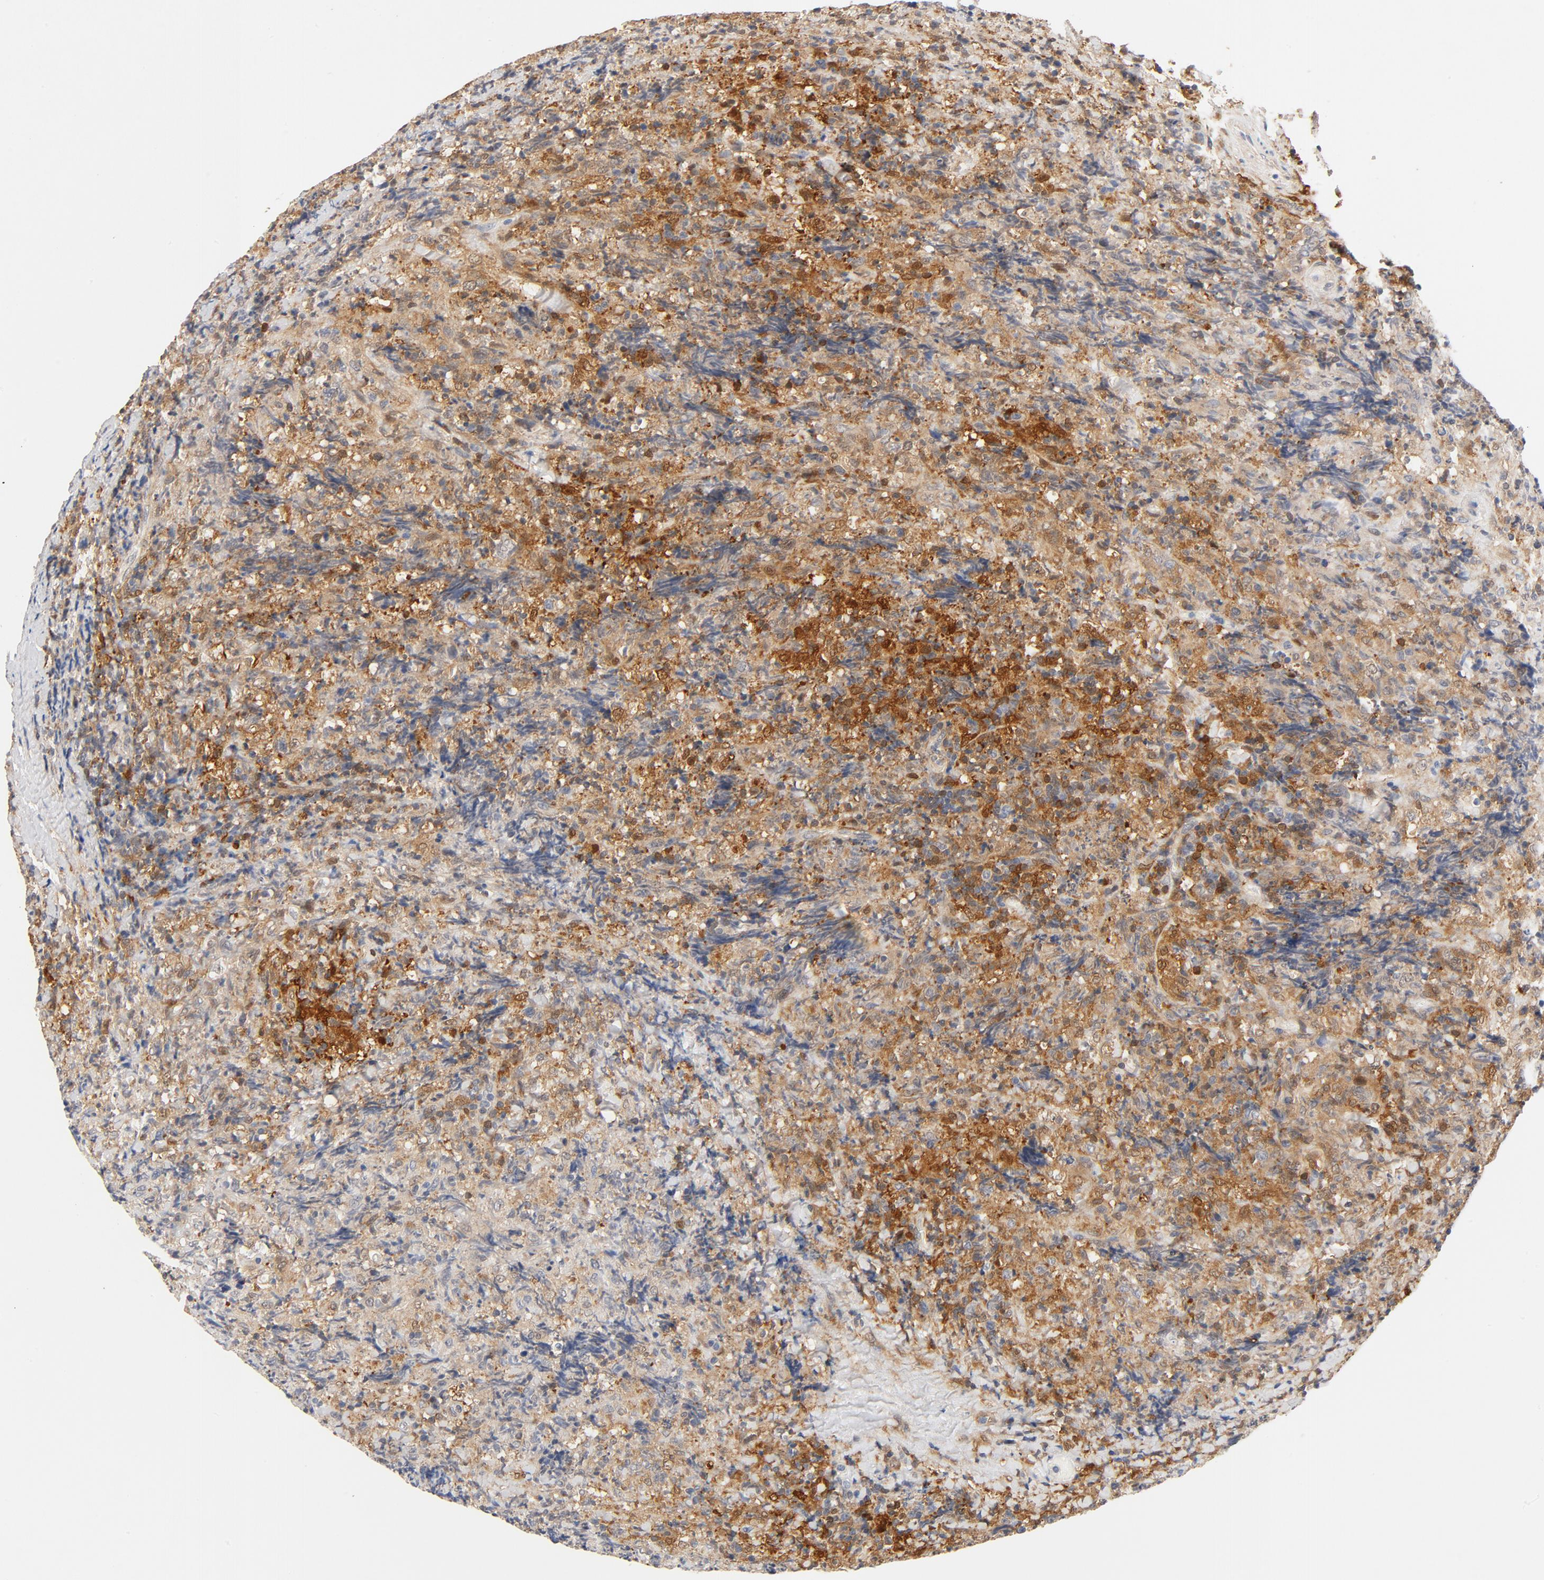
{"staining": {"intensity": "strong", "quantity": ">75%", "location": "cytoplasmic/membranous"}, "tissue": "lymphoma", "cell_type": "Tumor cells", "image_type": "cancer", "snomed": [{"axis": "morphology", "description": "Malignant lymphoma, non-Hodgkin's type, High grade"}, {"axis": "topography", "description": "Tonsil"}], "caption": "Immunohistochemistry (IHC) staining of high-grade malignant lymphoma, non-Hodgkin's type, which demonstrates high levels of strong cytoplasmic/membranous positivity in about >75% of tumor cells indicating strong cytoplasmic/membranous protein staining. The staining was performed using DAB (brown) for protein detection and nuclei were counterstained in hematoxylin (blue).", "gene": "STAT1", "patient": {"sex": "female", "age": 36}}